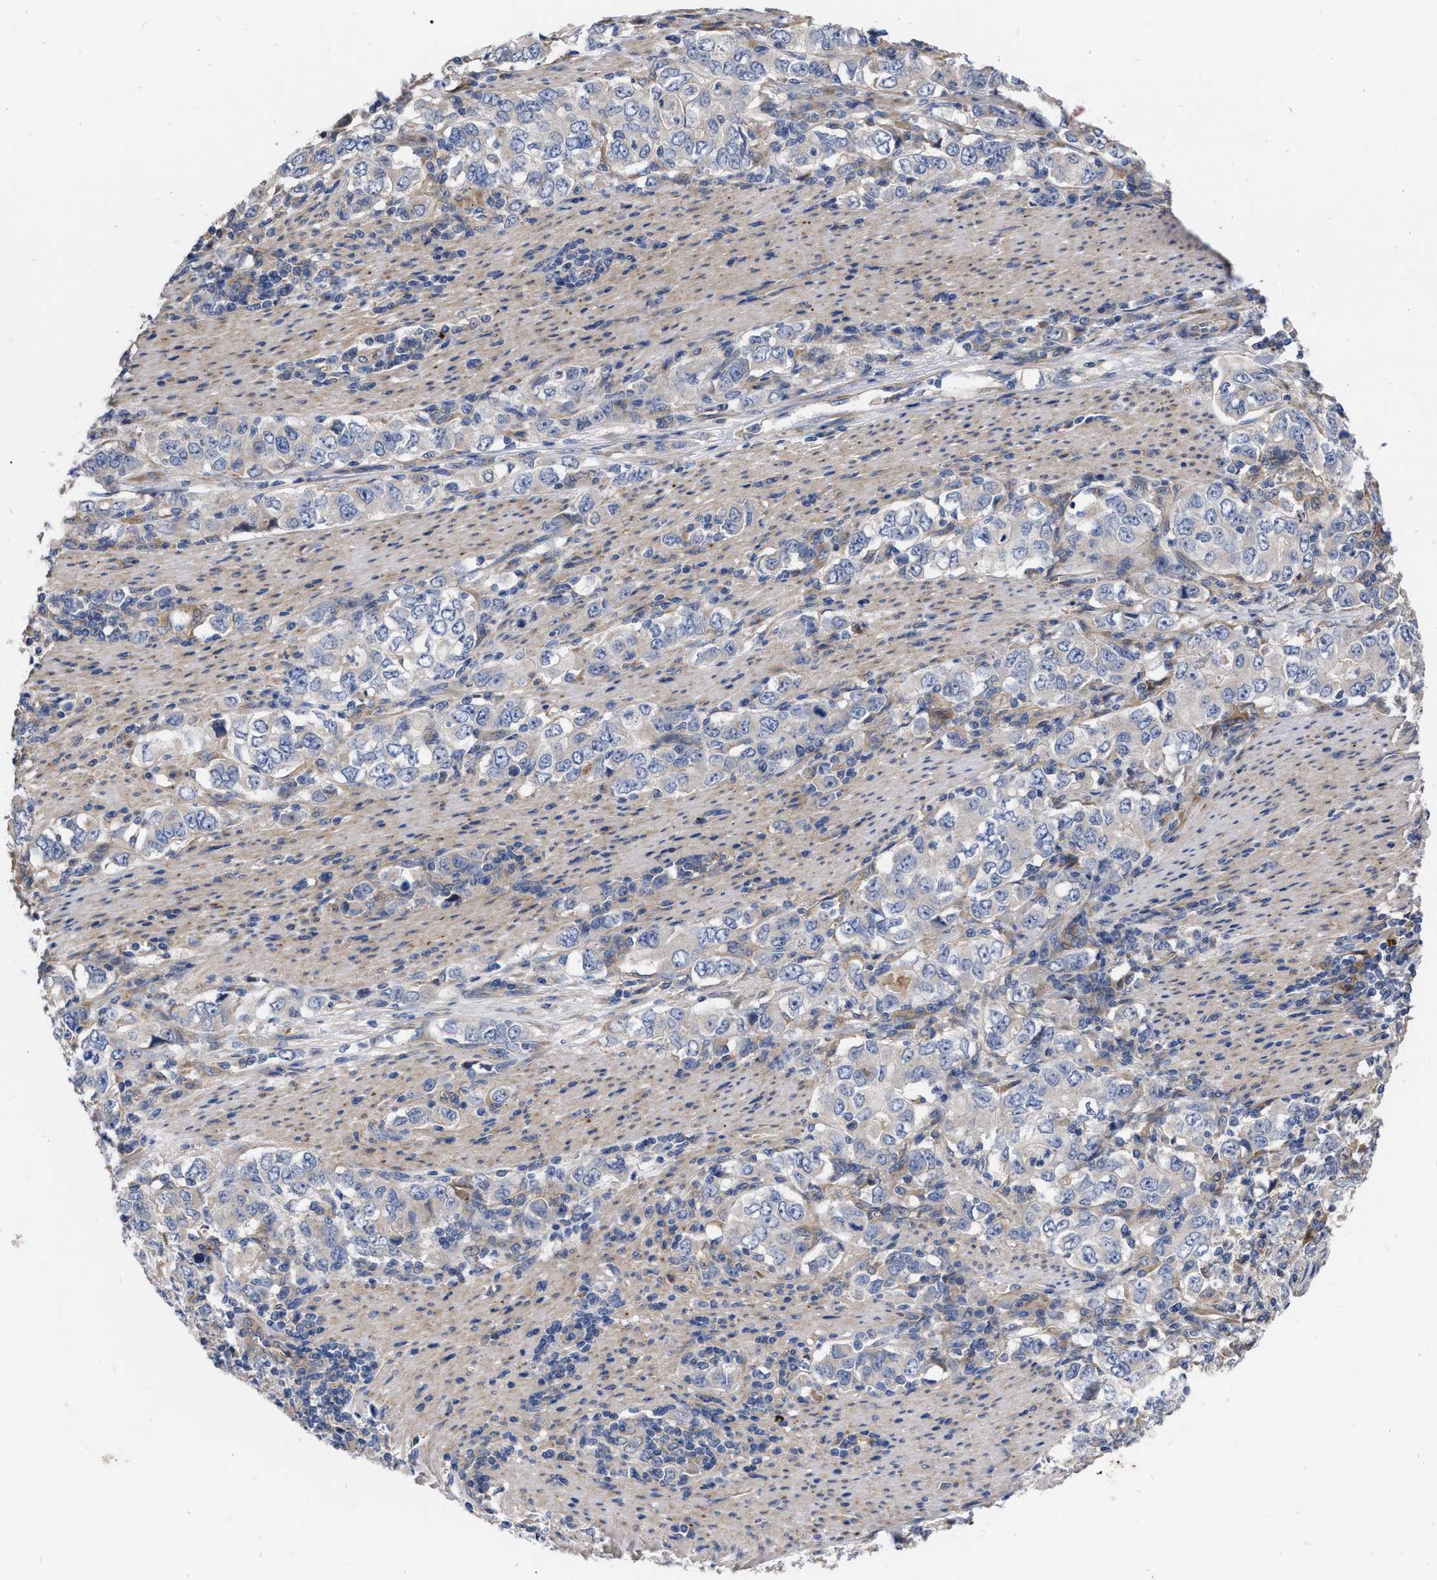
{"staining": {"intensity": "negative", "quantity": "none", "location": "none"}, "tissue": "stomach cancer", "cell_type": "Tumor cells", "image_type": "cancer", "snomed": [{"axis": "morphology", "description": "Adenocarcinoma, NOS"}, {"axis": "topography", "description": "Stomach, lower"}], "caption": "Tumor cells are negative for protein expression in human stomach adenocarcinoma.", "gene": "MLST8", "patient": {"sex": "female", "age": 72}}